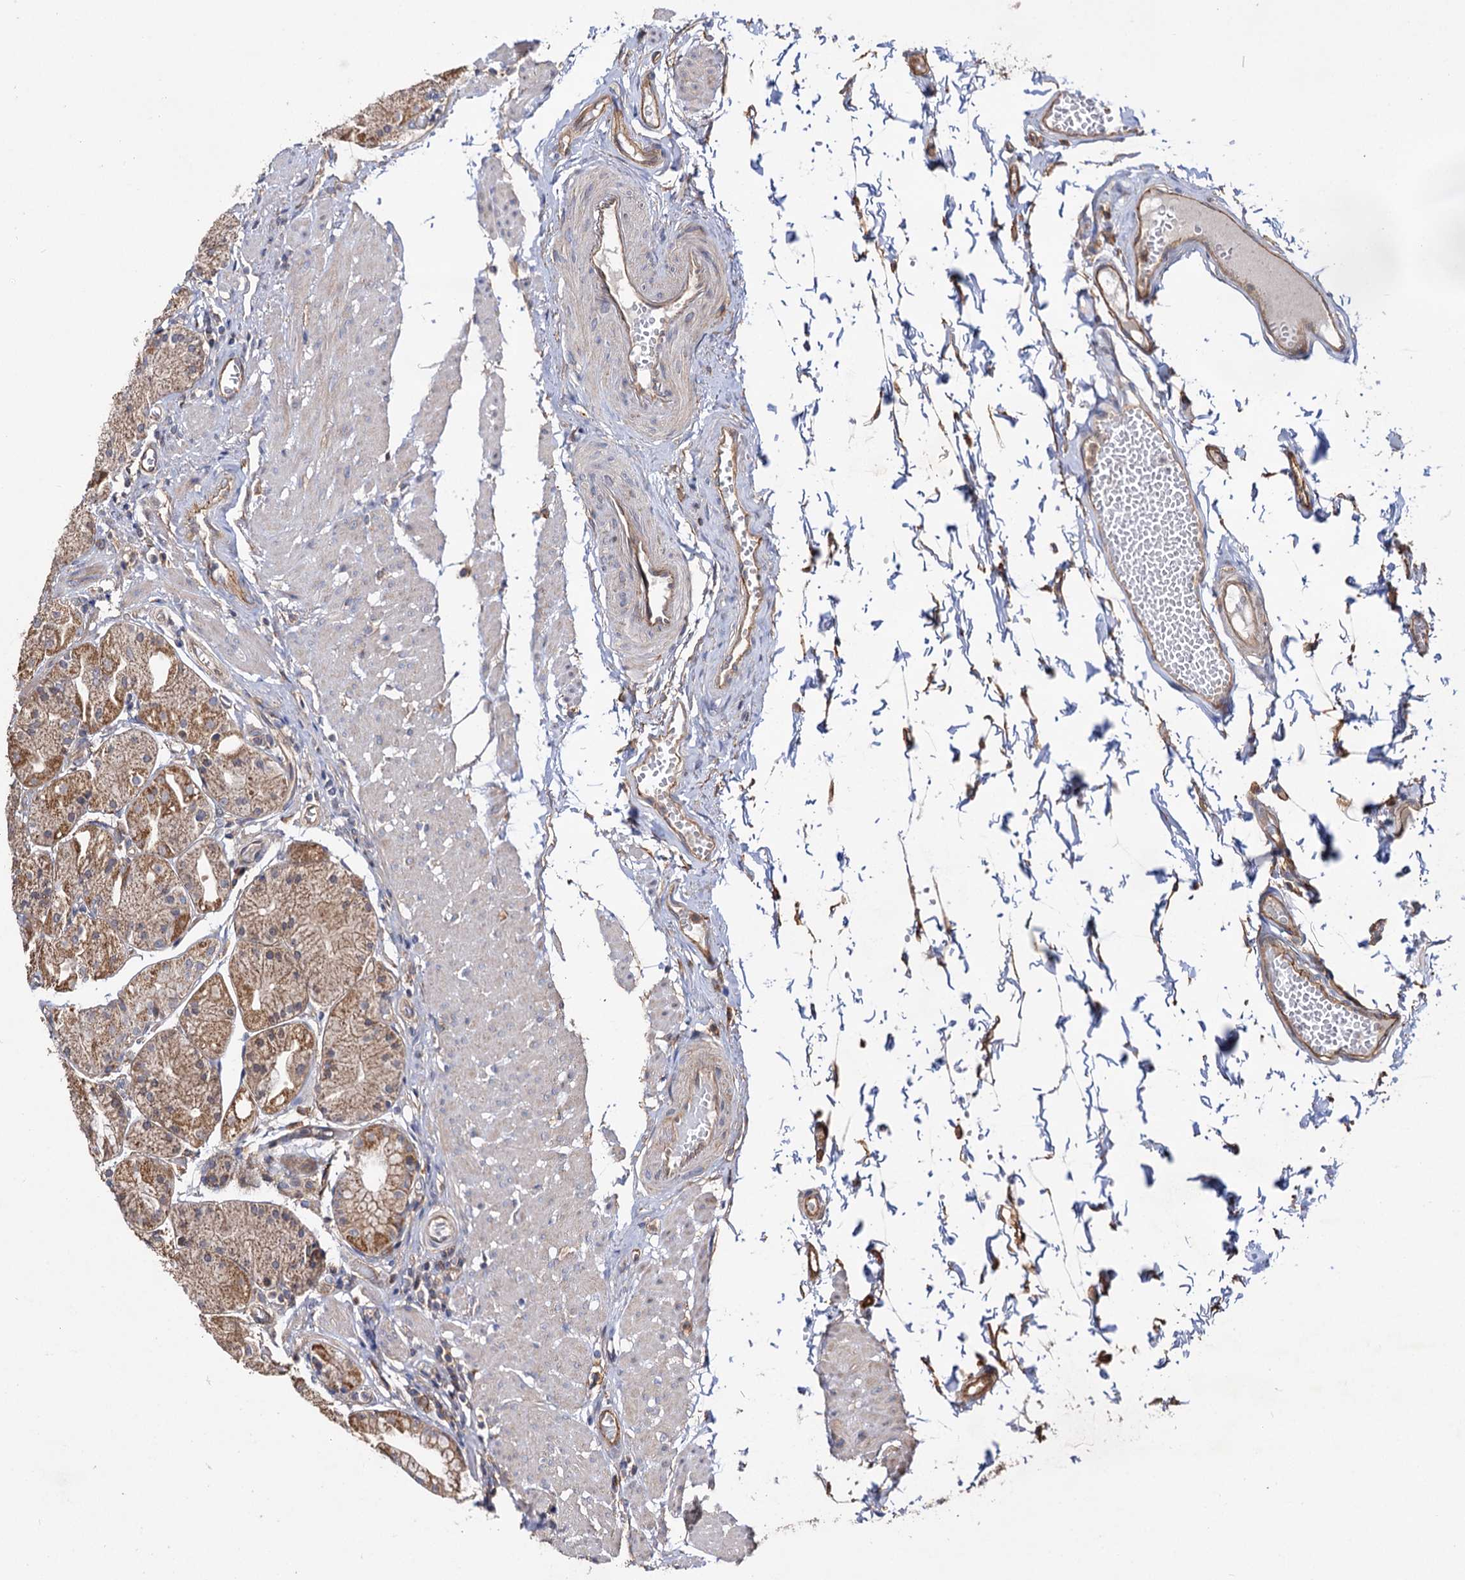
{"staining": {"intensity": "moderate", "quantity": ">75%", "location": "cytoplasmic/membranous"}, "tissue": "stomach", "cell_type": "Glandular cells", "image_type": "normal", "snomed": [{"axis": "morphology", "description": "Normal tissue, NOS"}, {"axis": "topography", "description": "Stomach, upper"}], "caption": "A histopathology image showing moderate cytoplasmic/membranous staining in about >75% of glandular cells in normal stomach, as visualized by brown immunohistochemical staining.", "gene": "IDI1", "patient": {"sex": "male", "age": 72}}